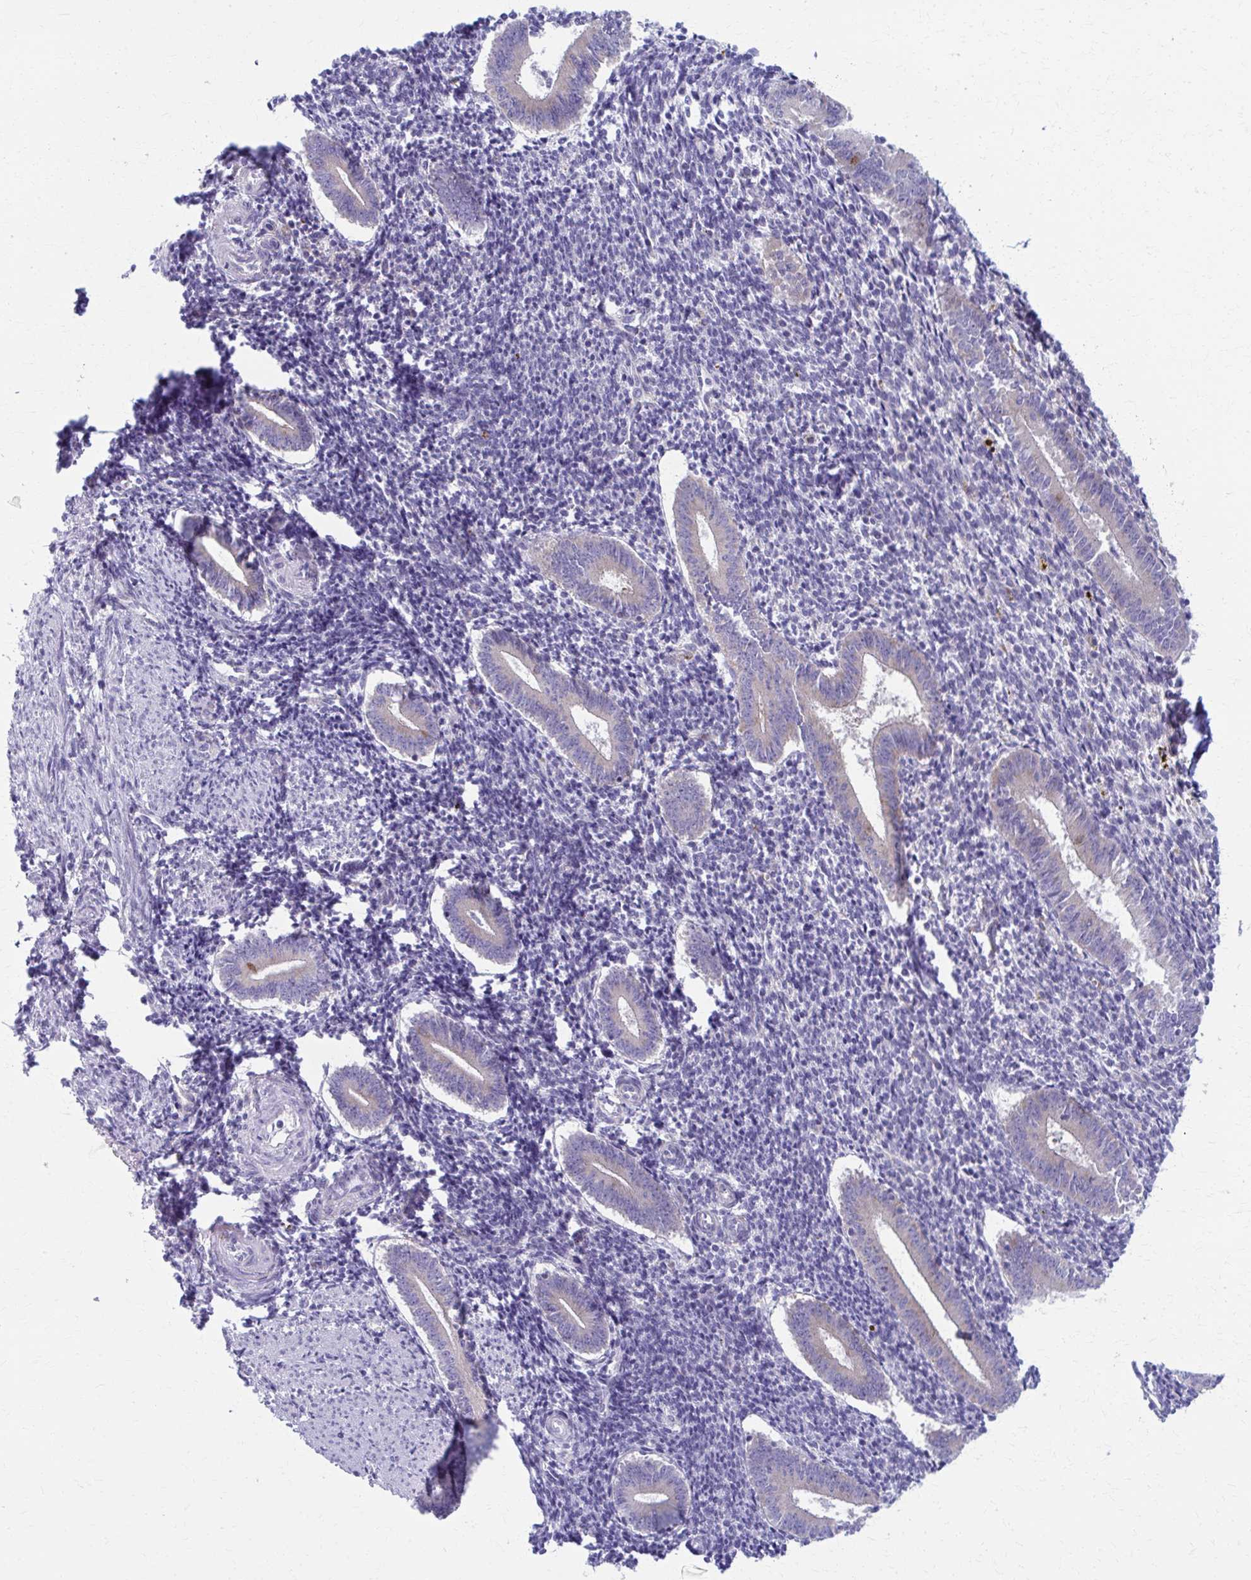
{"staining": {"intensity": "negative", "quantity": "none", "location": "none"}, "tissue": "endometrium", "cell_type": "Cells in endometrial stroma", "image_type": "normal", "snomed": [{"axis": "morphology", "description": "Normal tissue, NOS"}, {"axis": "topography", "description": "Endometrium"}], "caption": "IHC of benign endometrium shows no positivity in cells in endometrial stroma. (DAB (3,3'-diaminobenzidine) immunohistochemistry, high magnification).", "gene": "SPATS2L", "patient": {"sex": "female", "age": 25}}